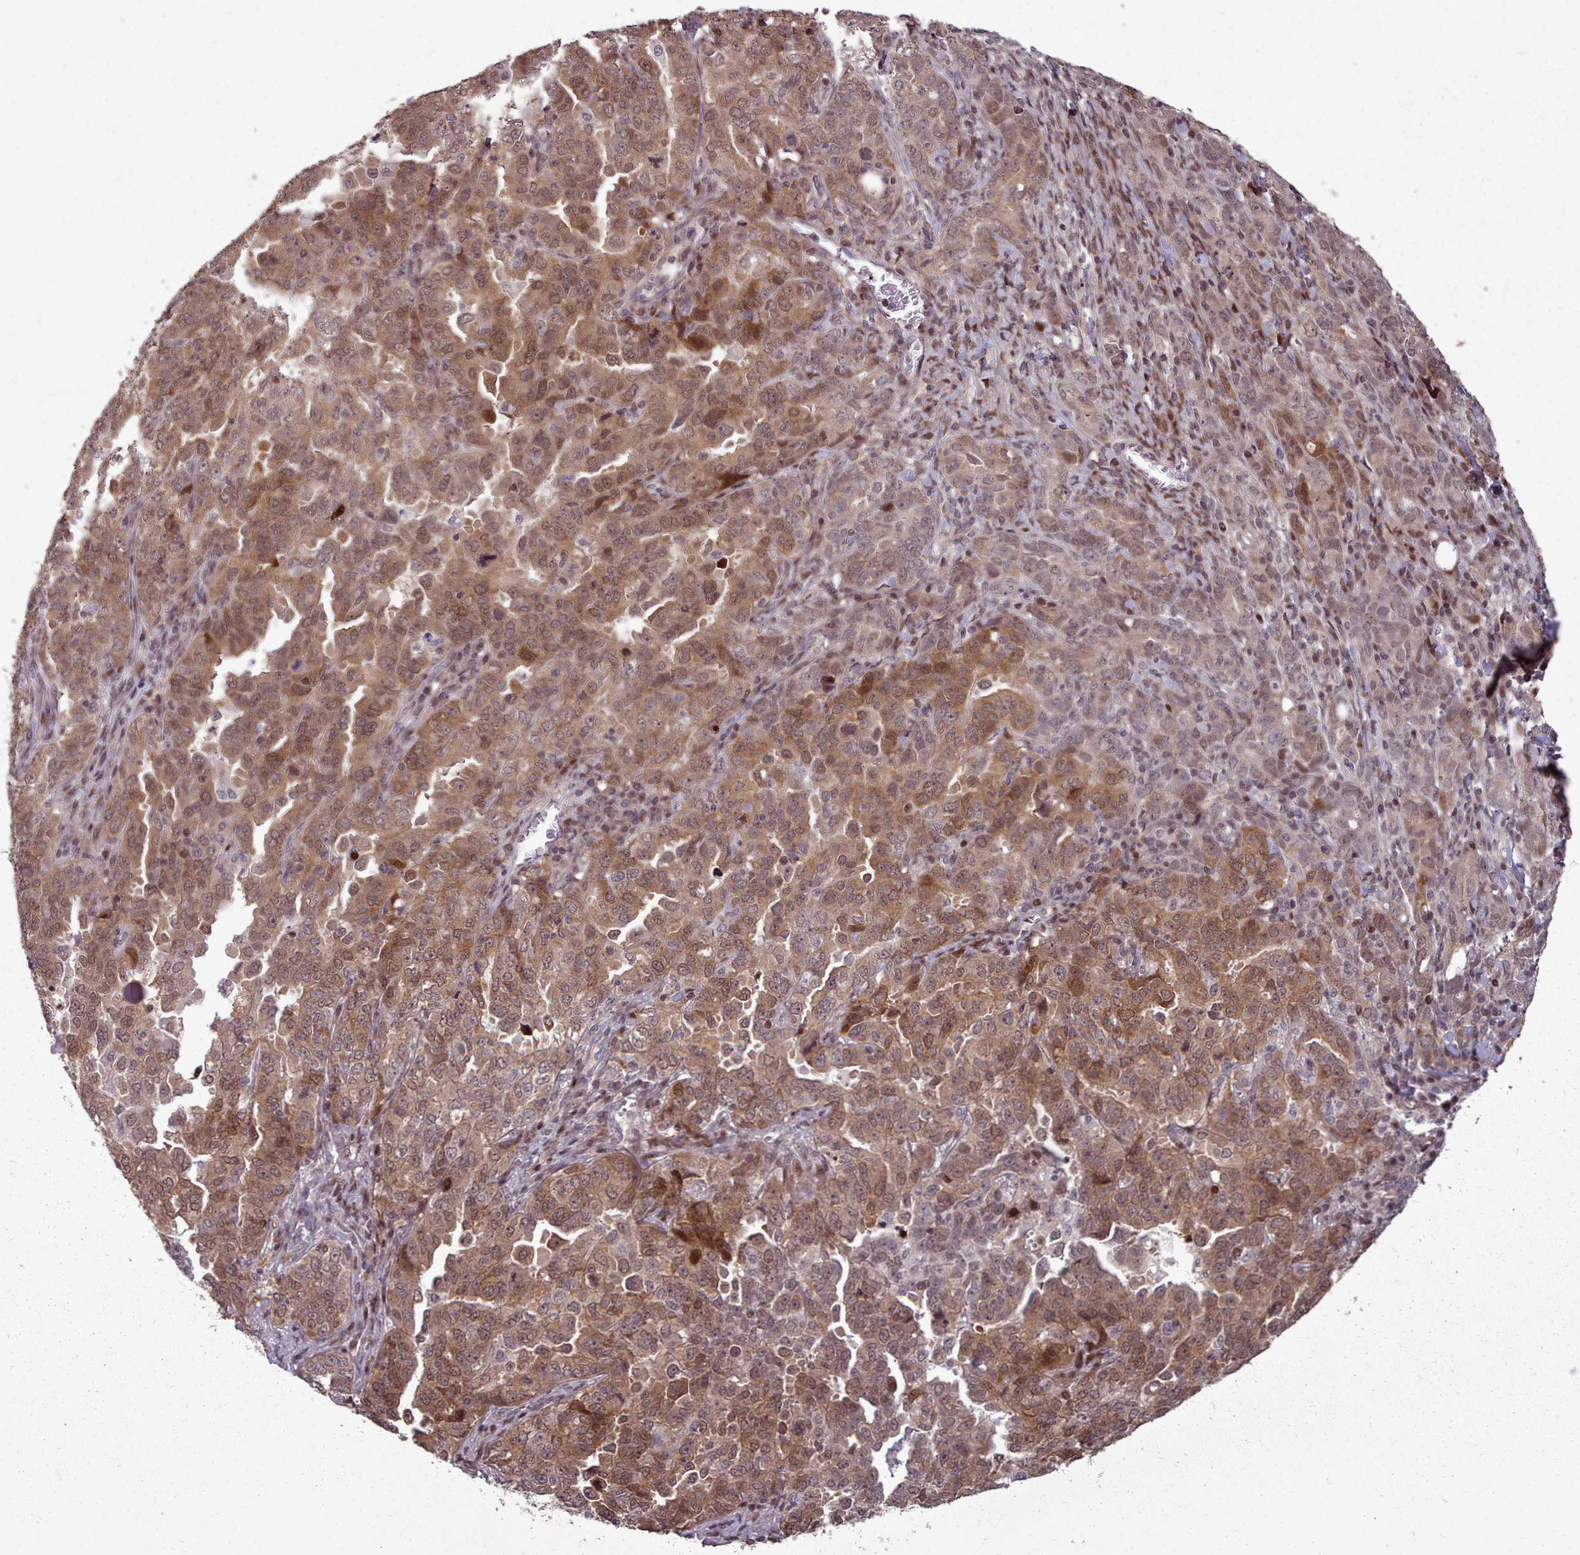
{"staining": {"intensity": "moderate", "quantity": ">75%", "location": "cytoplasmic/membranous,nuclear"}, "tissue": "ovarian cancer", "cell_type": "Tumor cells", "image_type": "cancer", "snomed": [{"axis": "morphology", "description": "Carcinoma, endometroid"}, {"axis": "topography", "description": "Ovary"}], "caption": "There is medium levels of moderate cytoplasmic/membranous and nuclear expression in tumor cells of endometroid carcinoma (ovarian), as demonstrated by immunohistochemical staining (brown color).", "gene": "ENSA", "patient": {"sex": "female", "age": 62}}